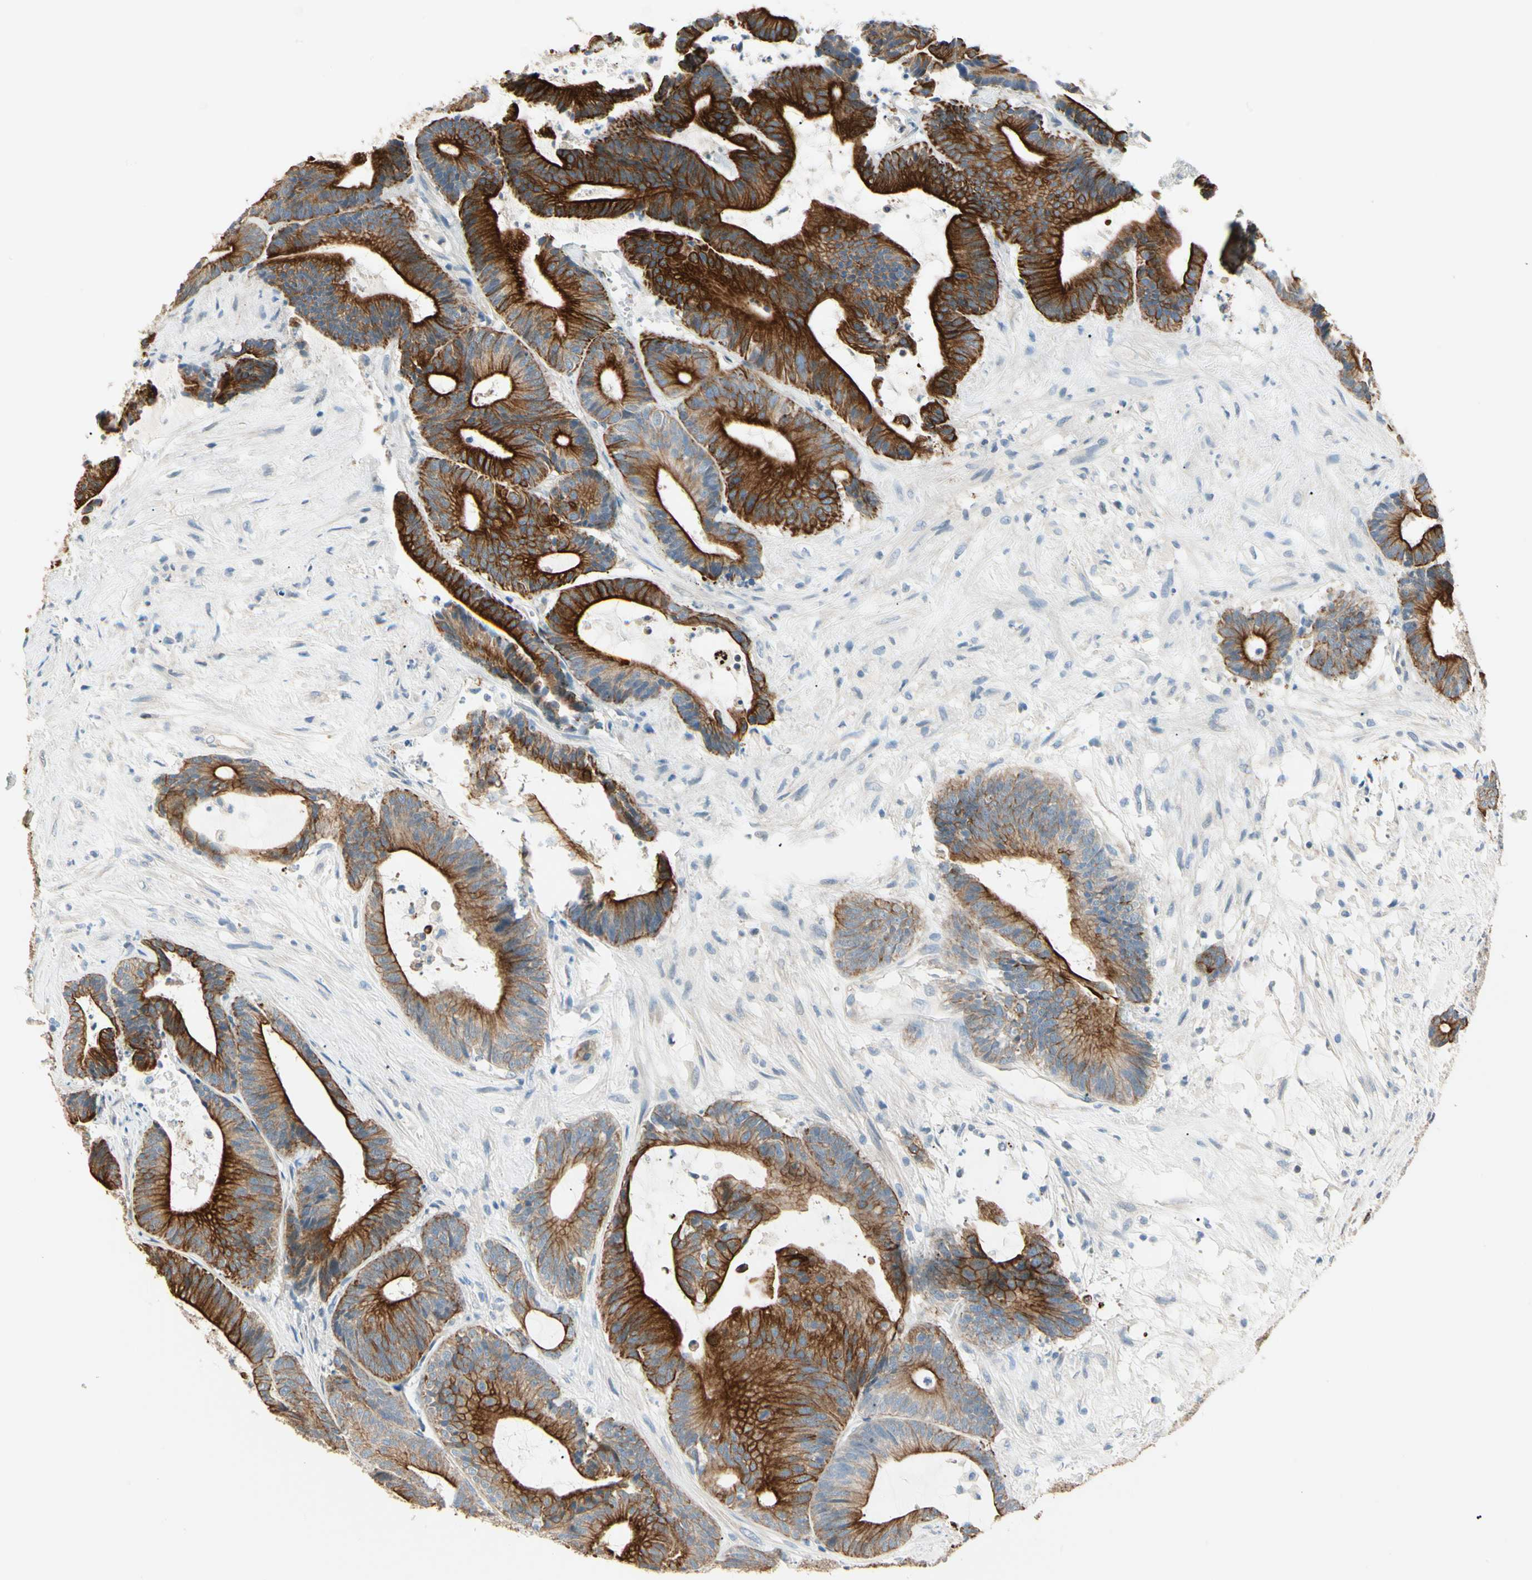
{"staining": {"intensity": "strong", "quantity": ">75%", "location": "cytoplasmic/membranous"}, "tissue": "colorectal cancer", "cell_type": "Tumor cells", "image_type": "cancer", "snomed": [{"axis": "morphology", "description": "Adenocarcinoma, NOS"}, {"axis": "topography", "description": "Colon"}], "caption": "Tumor cells demonstrate strong cytoplasmic/membranous positivity in about >75% of cells in colorectal cancer.", "gene": "DUSP12", "patient": {"sex": "female", "age": 84}}